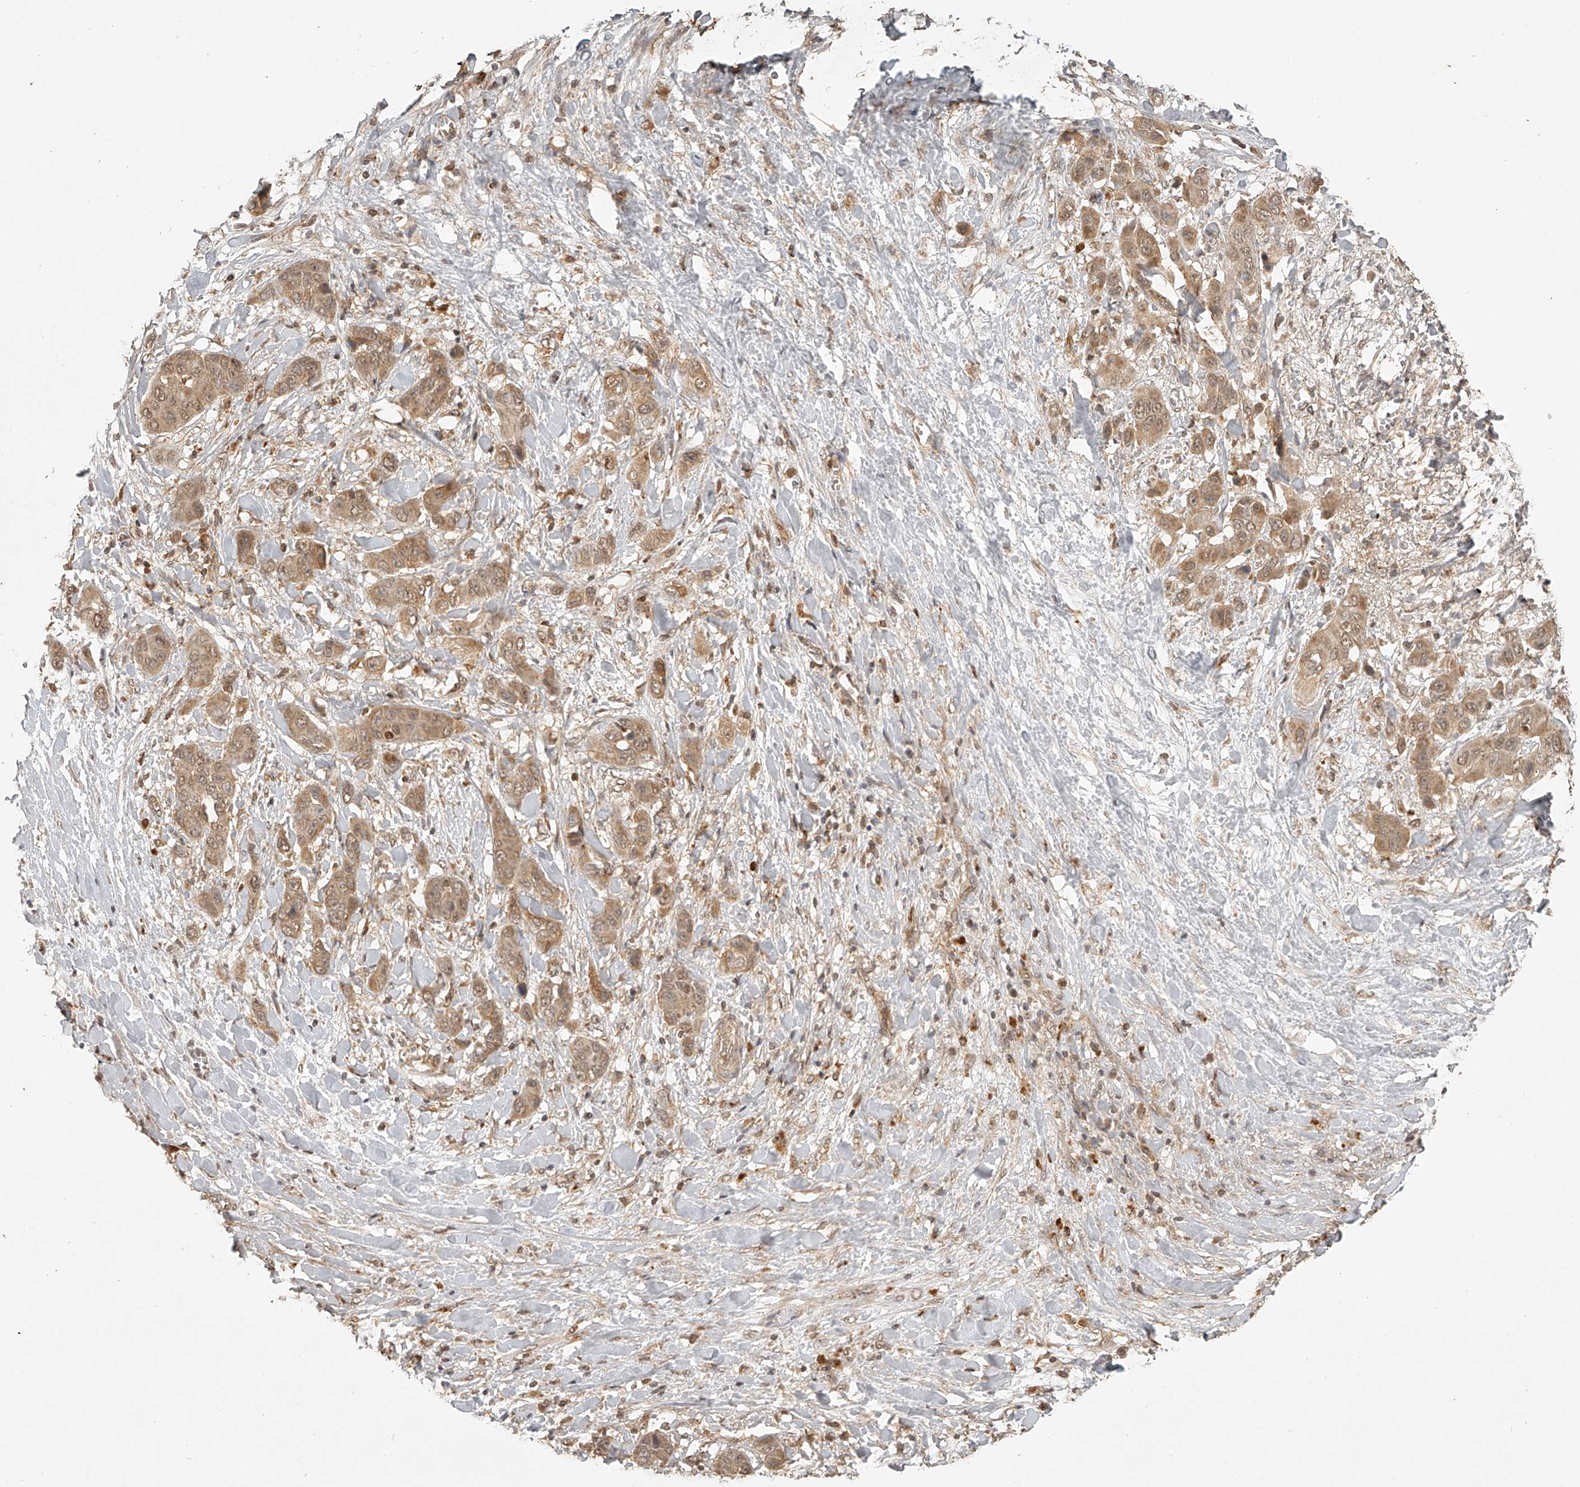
{"staining": {"intensity": "moderate", "quantity": ">75%", "location": "cytoplasmic/membranous,nuclear"}, "tissue": "liver cancer", "cell_type": "Tumor cells", "image_type": "cancer", "snomed": [{"axis": "morphology", "description": "Cholangiocarcinoma"}, {"axis": "topography", "description": "Liver"}], "caption": "A high-resolution micrograph shows IHC staining of cholangiocarcinoma (liver), which exhibits moderate cytoplasmic/membranous and nuclear expression in about >75% of tumor cells.", "gene": "BCL2L11", "patient": {"sex": "female", "age": 52}}